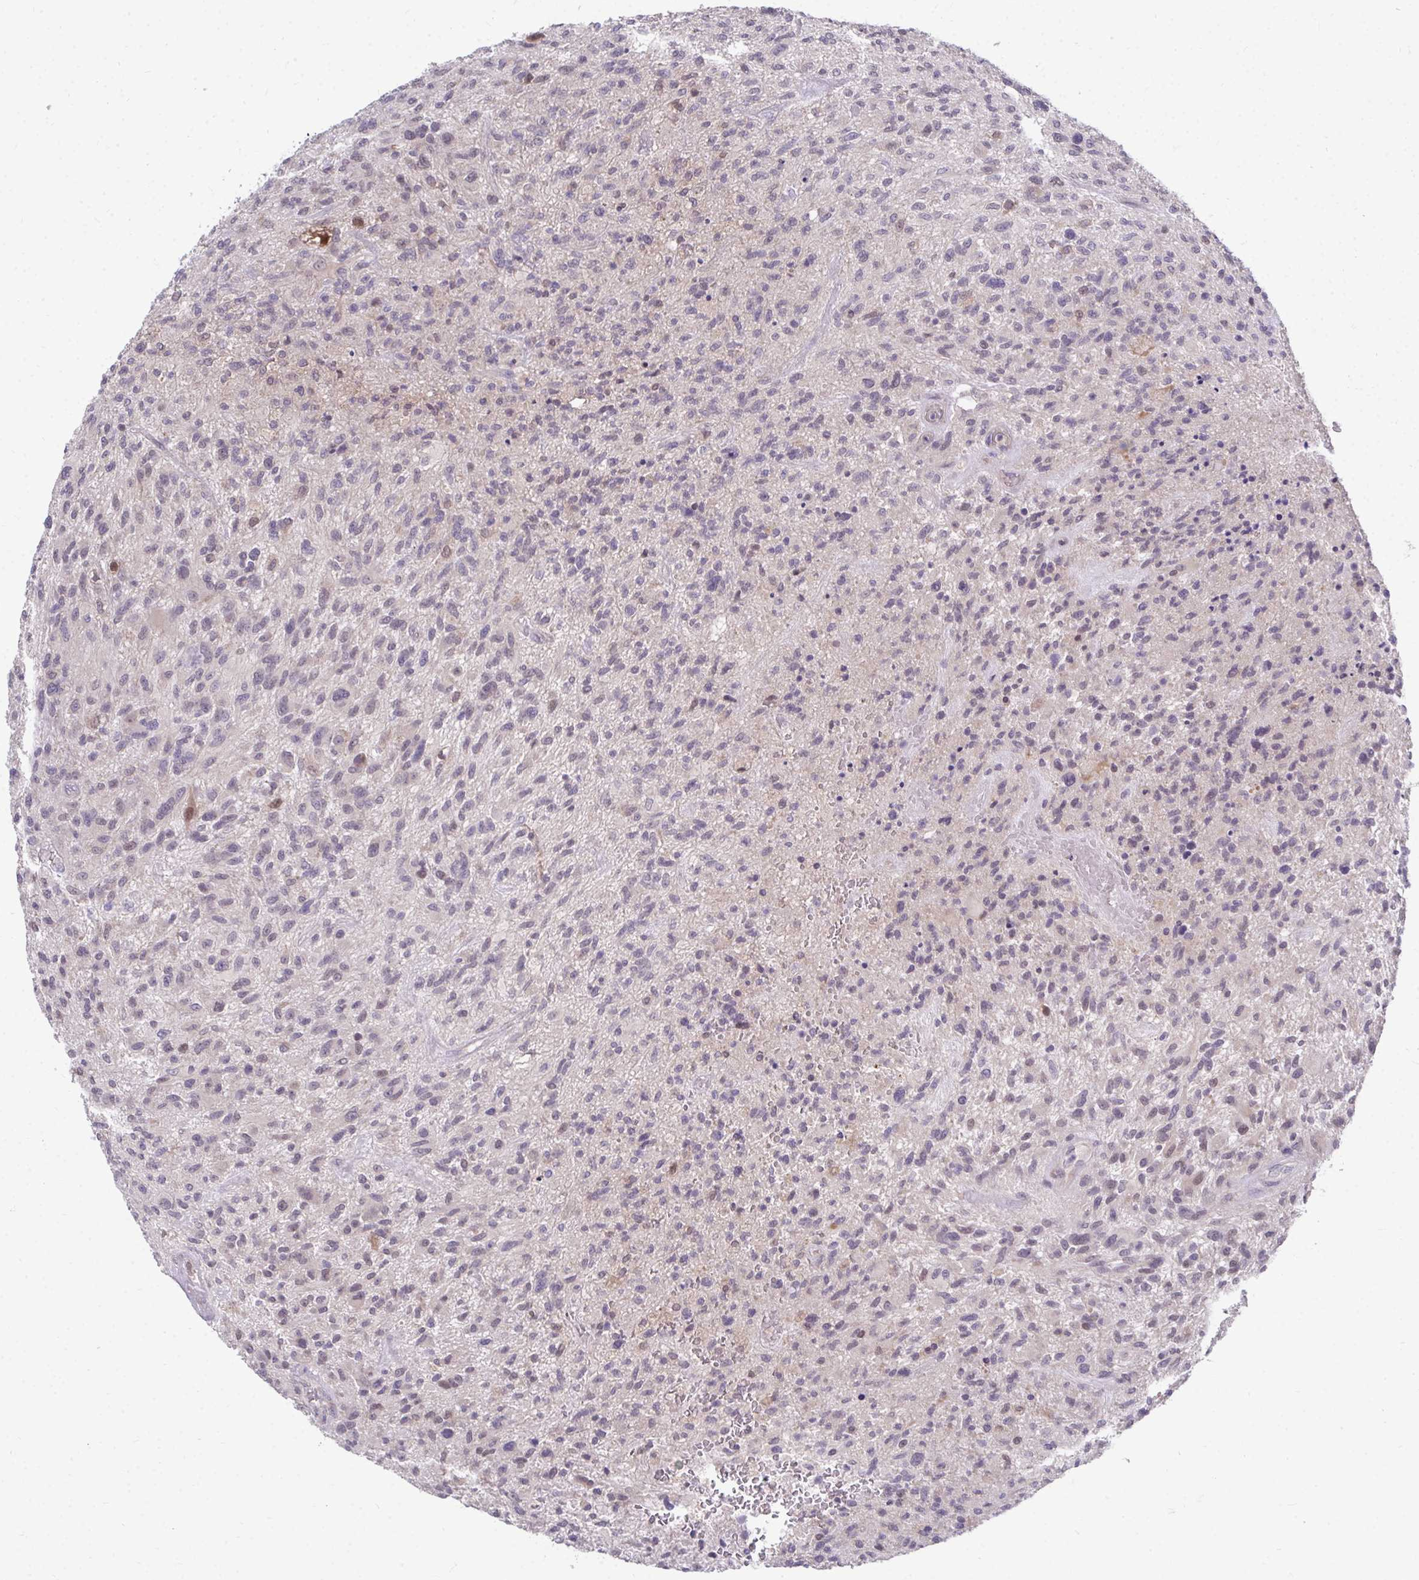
{"staining": {"intensity": "weak", "quantity": "<25%", "location": "cytoplasmic/membranous"}, "tissue": "glioma", "cell_type": "Tumor cells", "image_type": "cancer", "snomed": [{"axis": "morphology", "description": "Glioma, malignant, High grade"}, {"axis": "topography", "description": "Brain"}], "caption": "Tumor cells are negative for protein expression in human high-grade glioma (malignant).", "gene": "MROH8", "patient": {"sex": "male", "age": 47}}